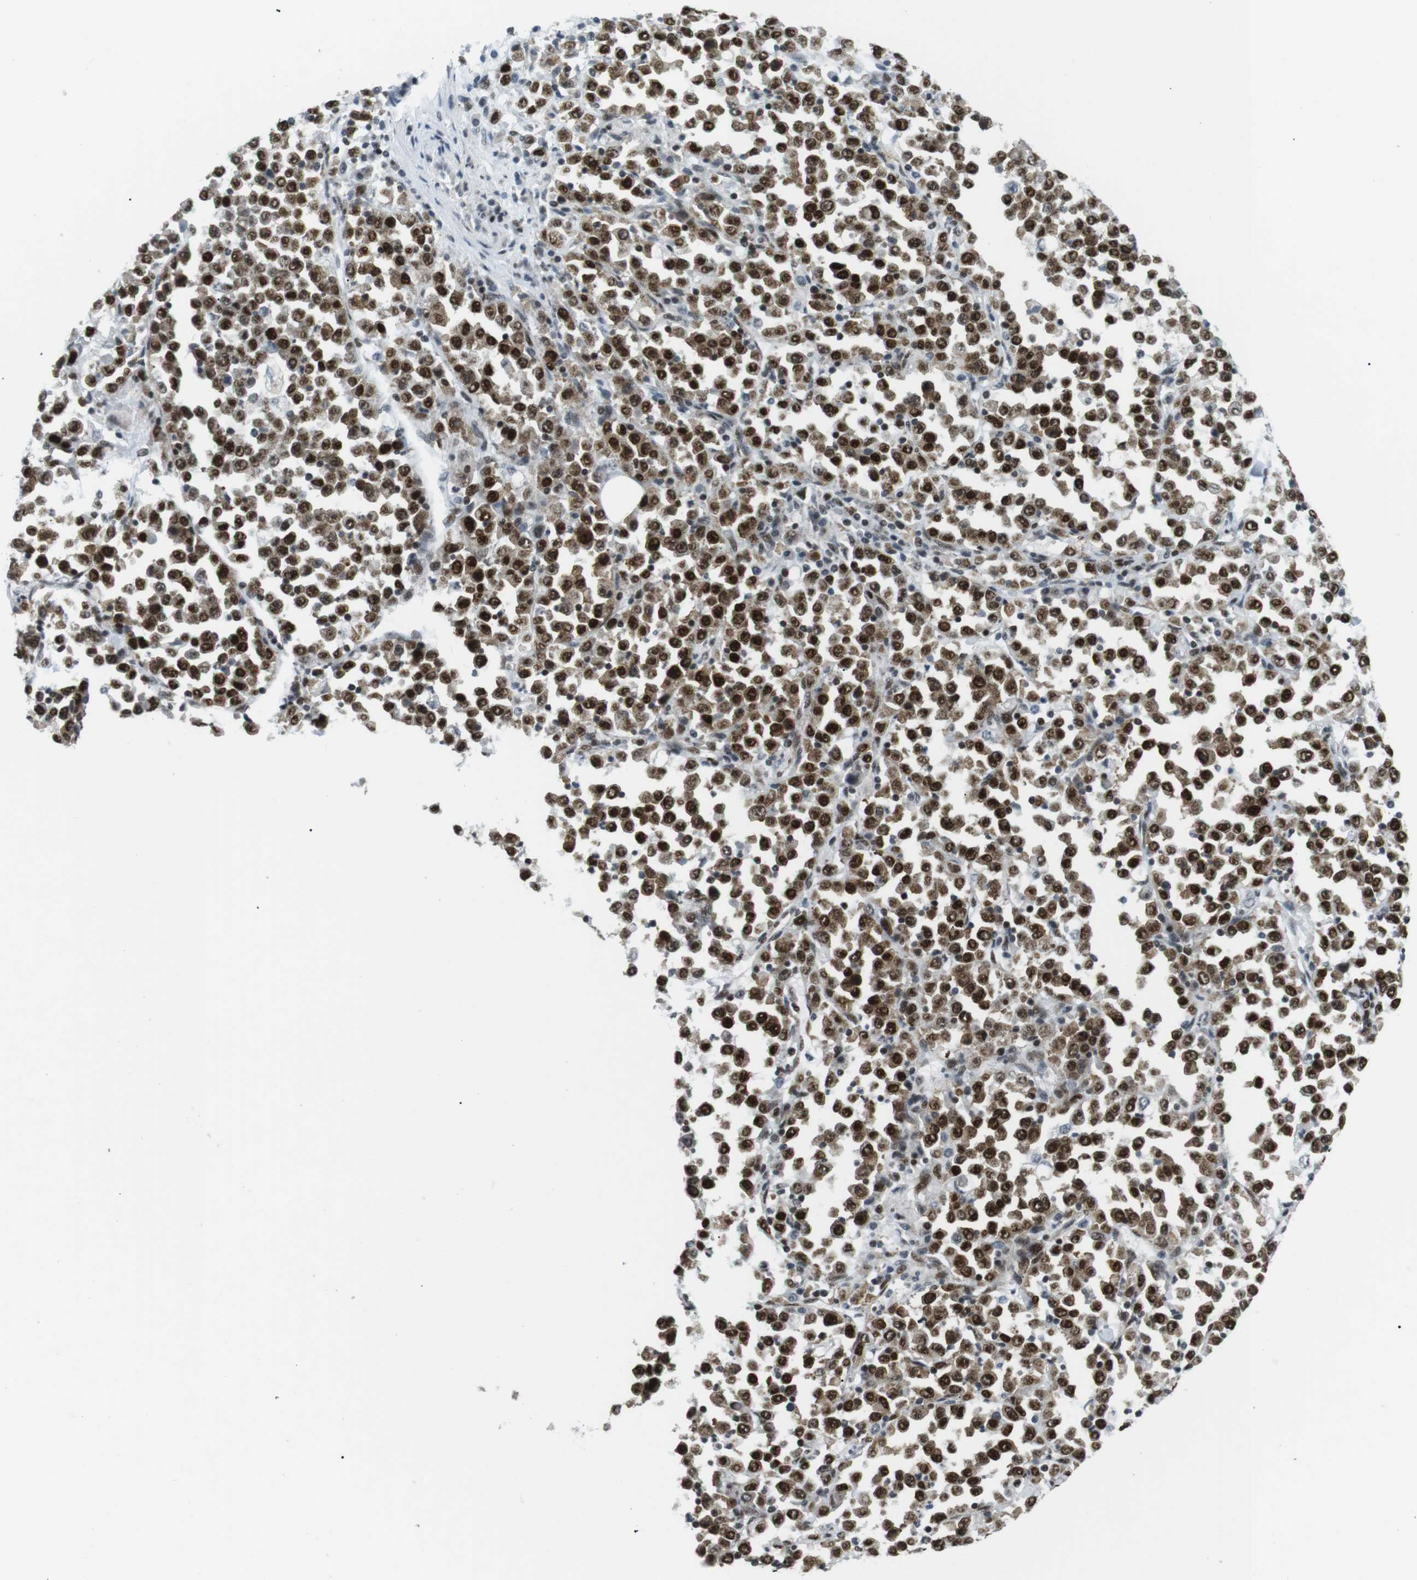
{"staining": {"intensity": "strong", "quantity": ">75%", "location": "nuclear"}, "tissue": "stomach cancer", "cell_type": "Tumor cells", "image_type": "cancer", "snomed": [{"axis": "morphology", "description": "Normal tissue, NOS"}, {"axis": "morphology", "description": "Adenocarcinoma, NOS"}, {"axis": "topography", "description": "Stomach, upper"}, {"axis": "topography", "description": "Stomach"}], "caption": "High-magnification brightfield microscopy of stomach adenocarcinoma stained with DAB (3,3'-diaminobenzidine) (brown) and counterstained with hematoxylin (blue). tumor cells exhibit strong nuclear staining is seen in approximately>75% of cells. The protein is shown in brown color, while the nuclei are stained blue.", "gene": "CDC27", "patient": {"sex": "male", "age": 59}}